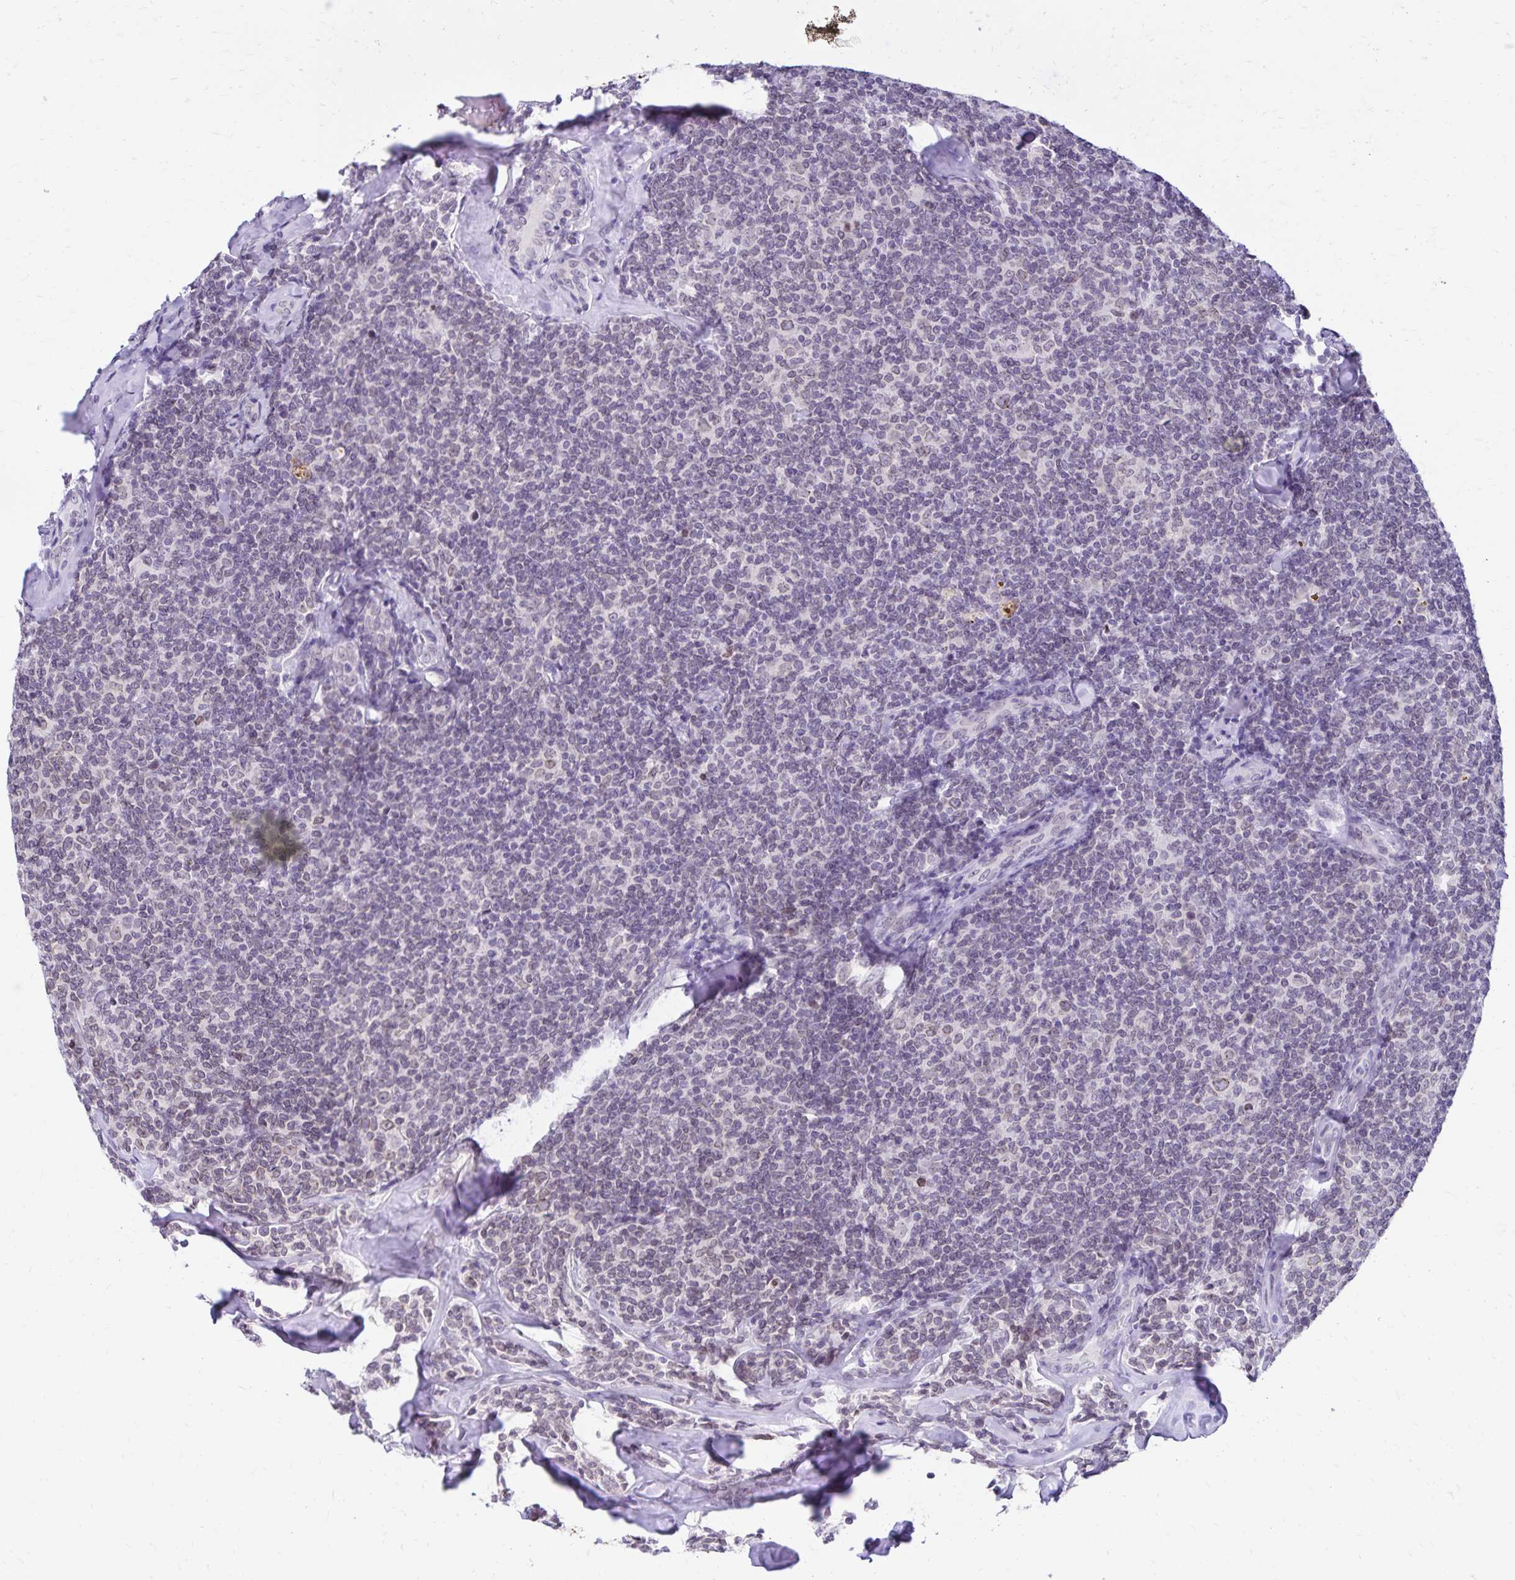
{"staining": {"intensity": "negative", "quantity": "none", "location": "none"}, "tissue": "lymphoma", "cell_type": "Tumor cells", "image_type": "cancer", "snomed": [{"axis": "morphology", "description": "Malignant lymphoma, non-Hodgkin's type, Low grade"}, {"axis": "topography", "description": "Lymph node"}], "caption": "Immunohistochemistry of low-grade malignant lymphoma, non-Hodgkin's type shows no expression in tumor cells.", "gene": "FAM166C", "patient": {"sex": "female", "age": 56}}